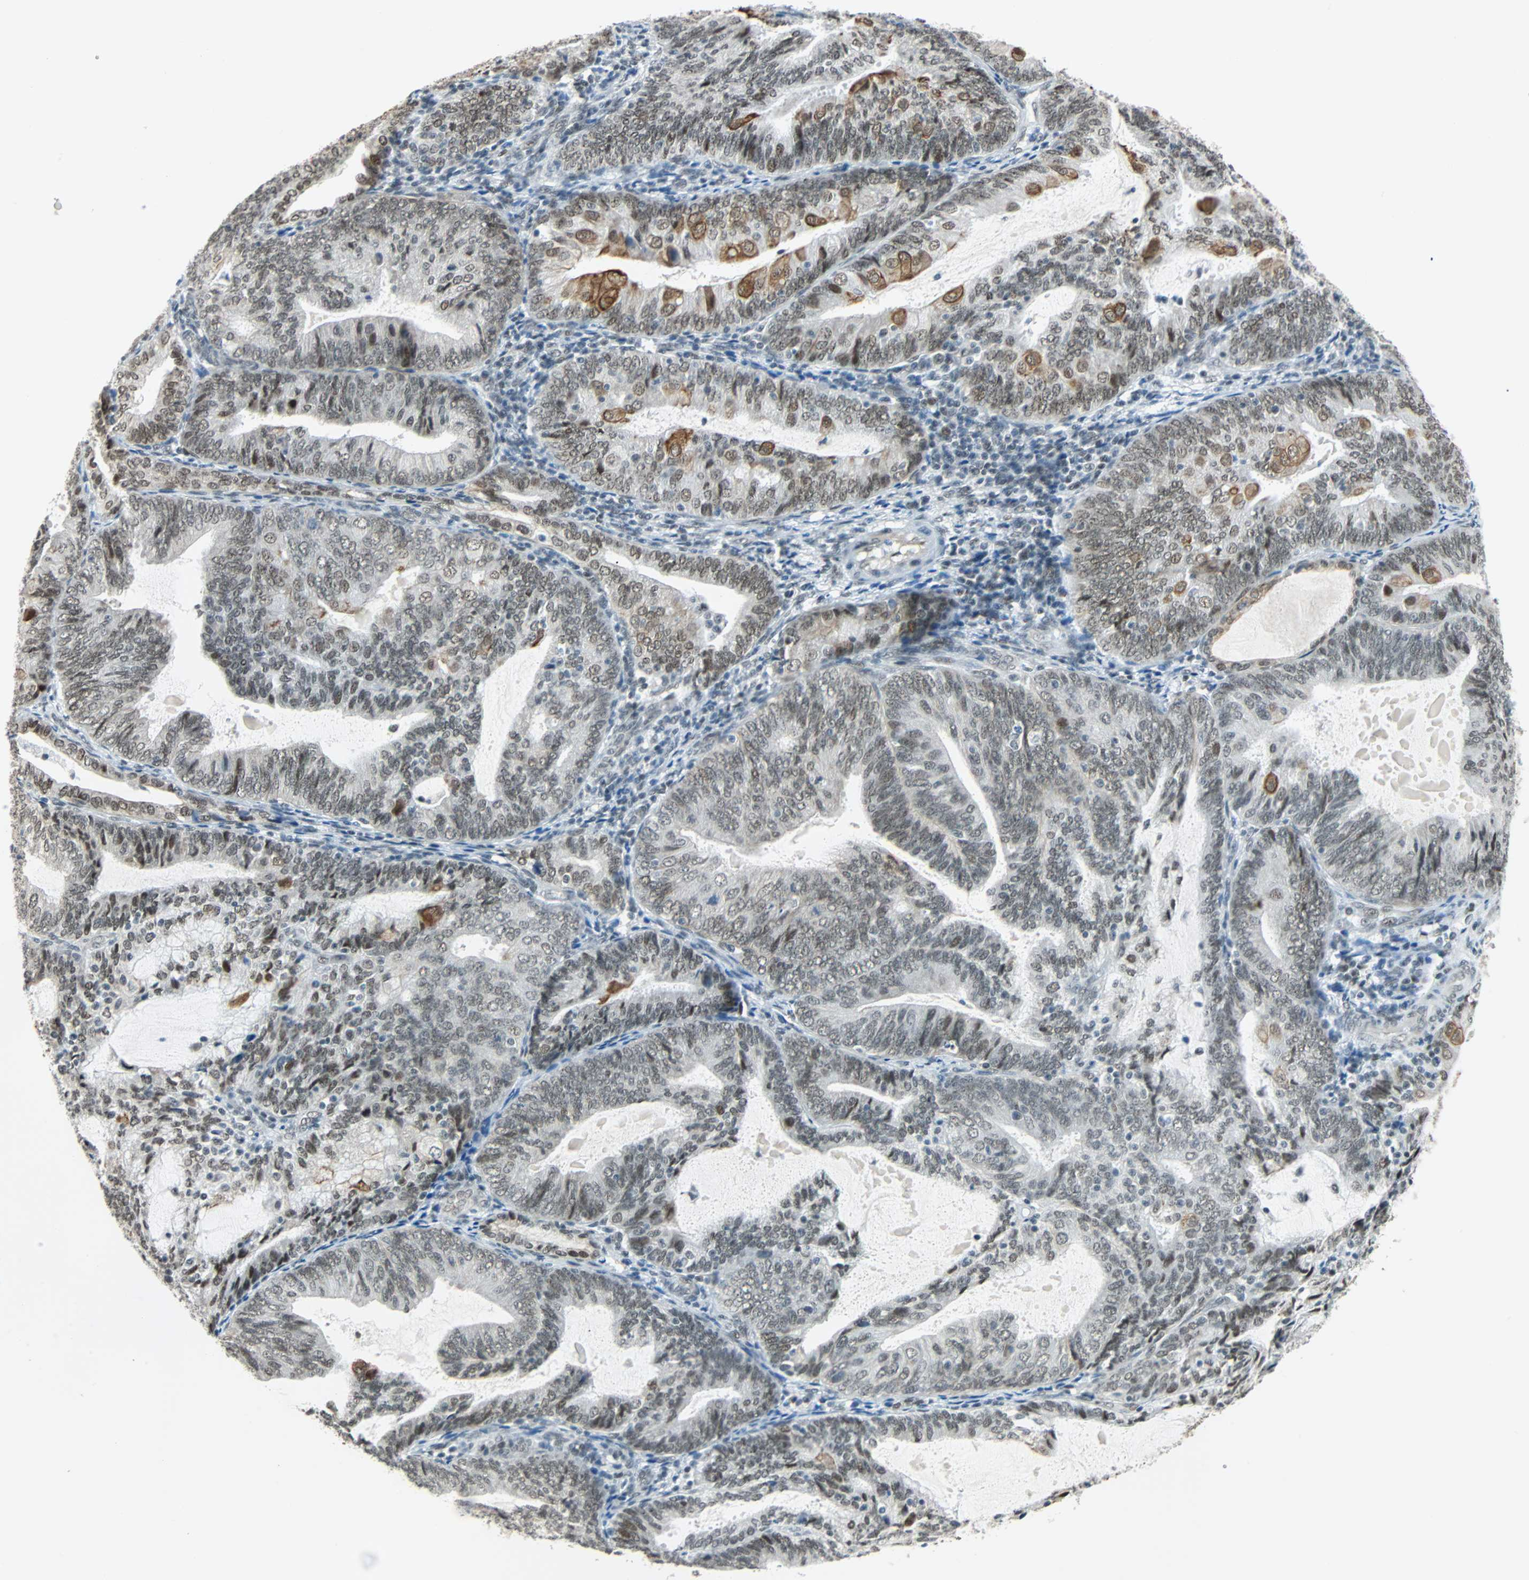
{"staining": {"intensity": "strong", "quantity": "25%-75%", "location": "cytoplasmic/membranous,nuclear"}, "tissue": "endometrial cancer", "cell_type": "Tumor cells", "image_type": "cancer", "snomed": [{"axis": "morphology", "description": "Adenocarcinoma, NOS"}, {"axis": "topography", "description": "Endometrium"}], "caption": "IHC micrograph of neoplastic tissue: human endometrial adenocarcinoma stained using IHC reveals high levels of strong protein expression localized specifically in the cytoplasmic/membranous and nuclear of tumor cells, appearing as a cytoplasmic/membranous and nuclear brown color.", "gene": "NELFE", "patient": {"sex": "female", "age": 81}}